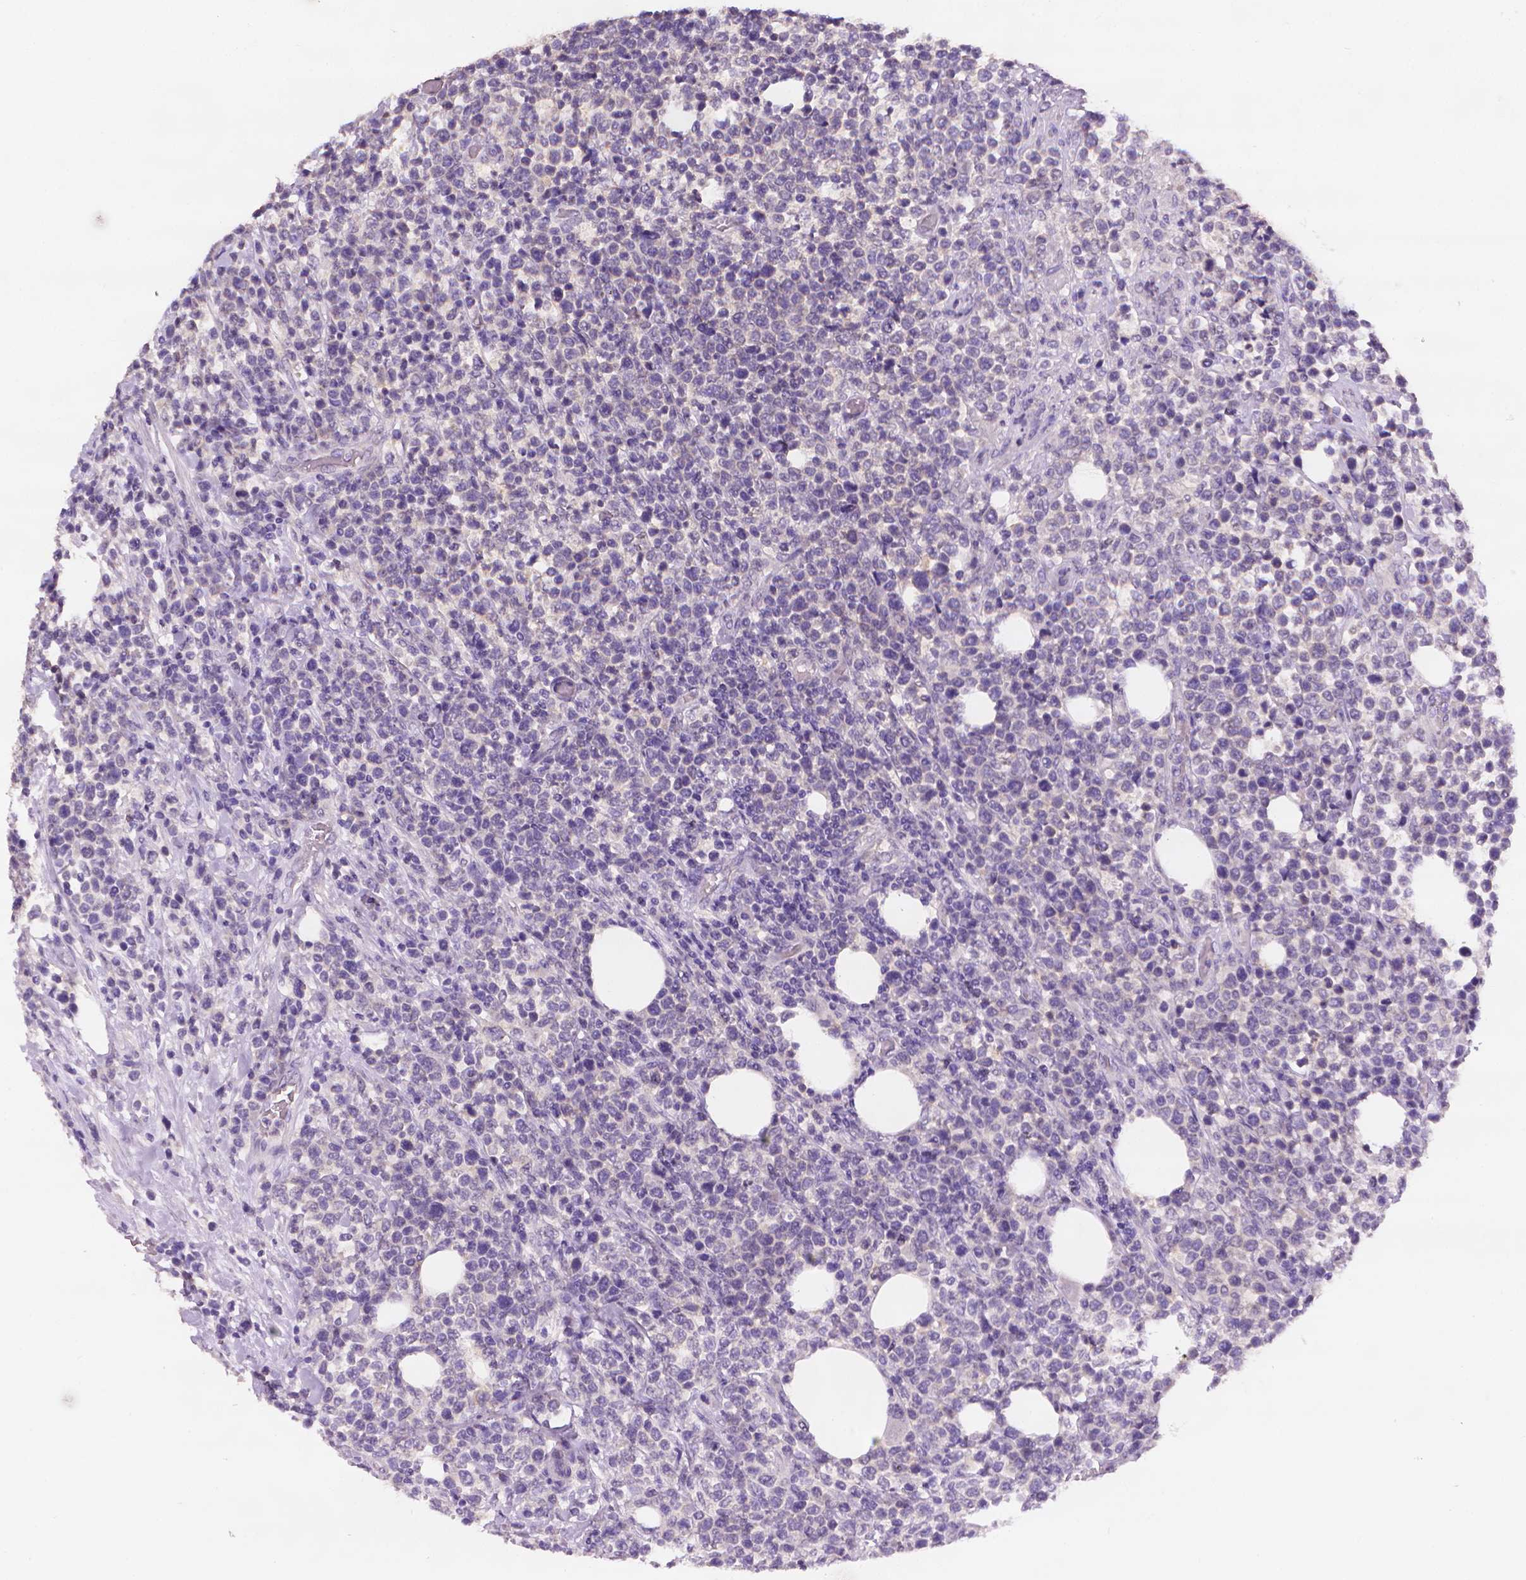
{"staining": {"intensity": "negative", "quantity": "none", "location": "none"}, "tissue": "lymphoma", "cell_type": "Tumor cells", "image_type": "cancer", "snomed": [{"axis": "morphology", "description": "Malignant lymphoma, non-Hodgkin's type, High grade"}, {"axis": "topography", "description": "Soft tissue"}], "caption": "Tumor cells are negative for protein expression in human high-grade malignant lymphoma, non-Hodgkin's type.", "gene": "FASN", "patient": {"sex": "female", "age": 56}}